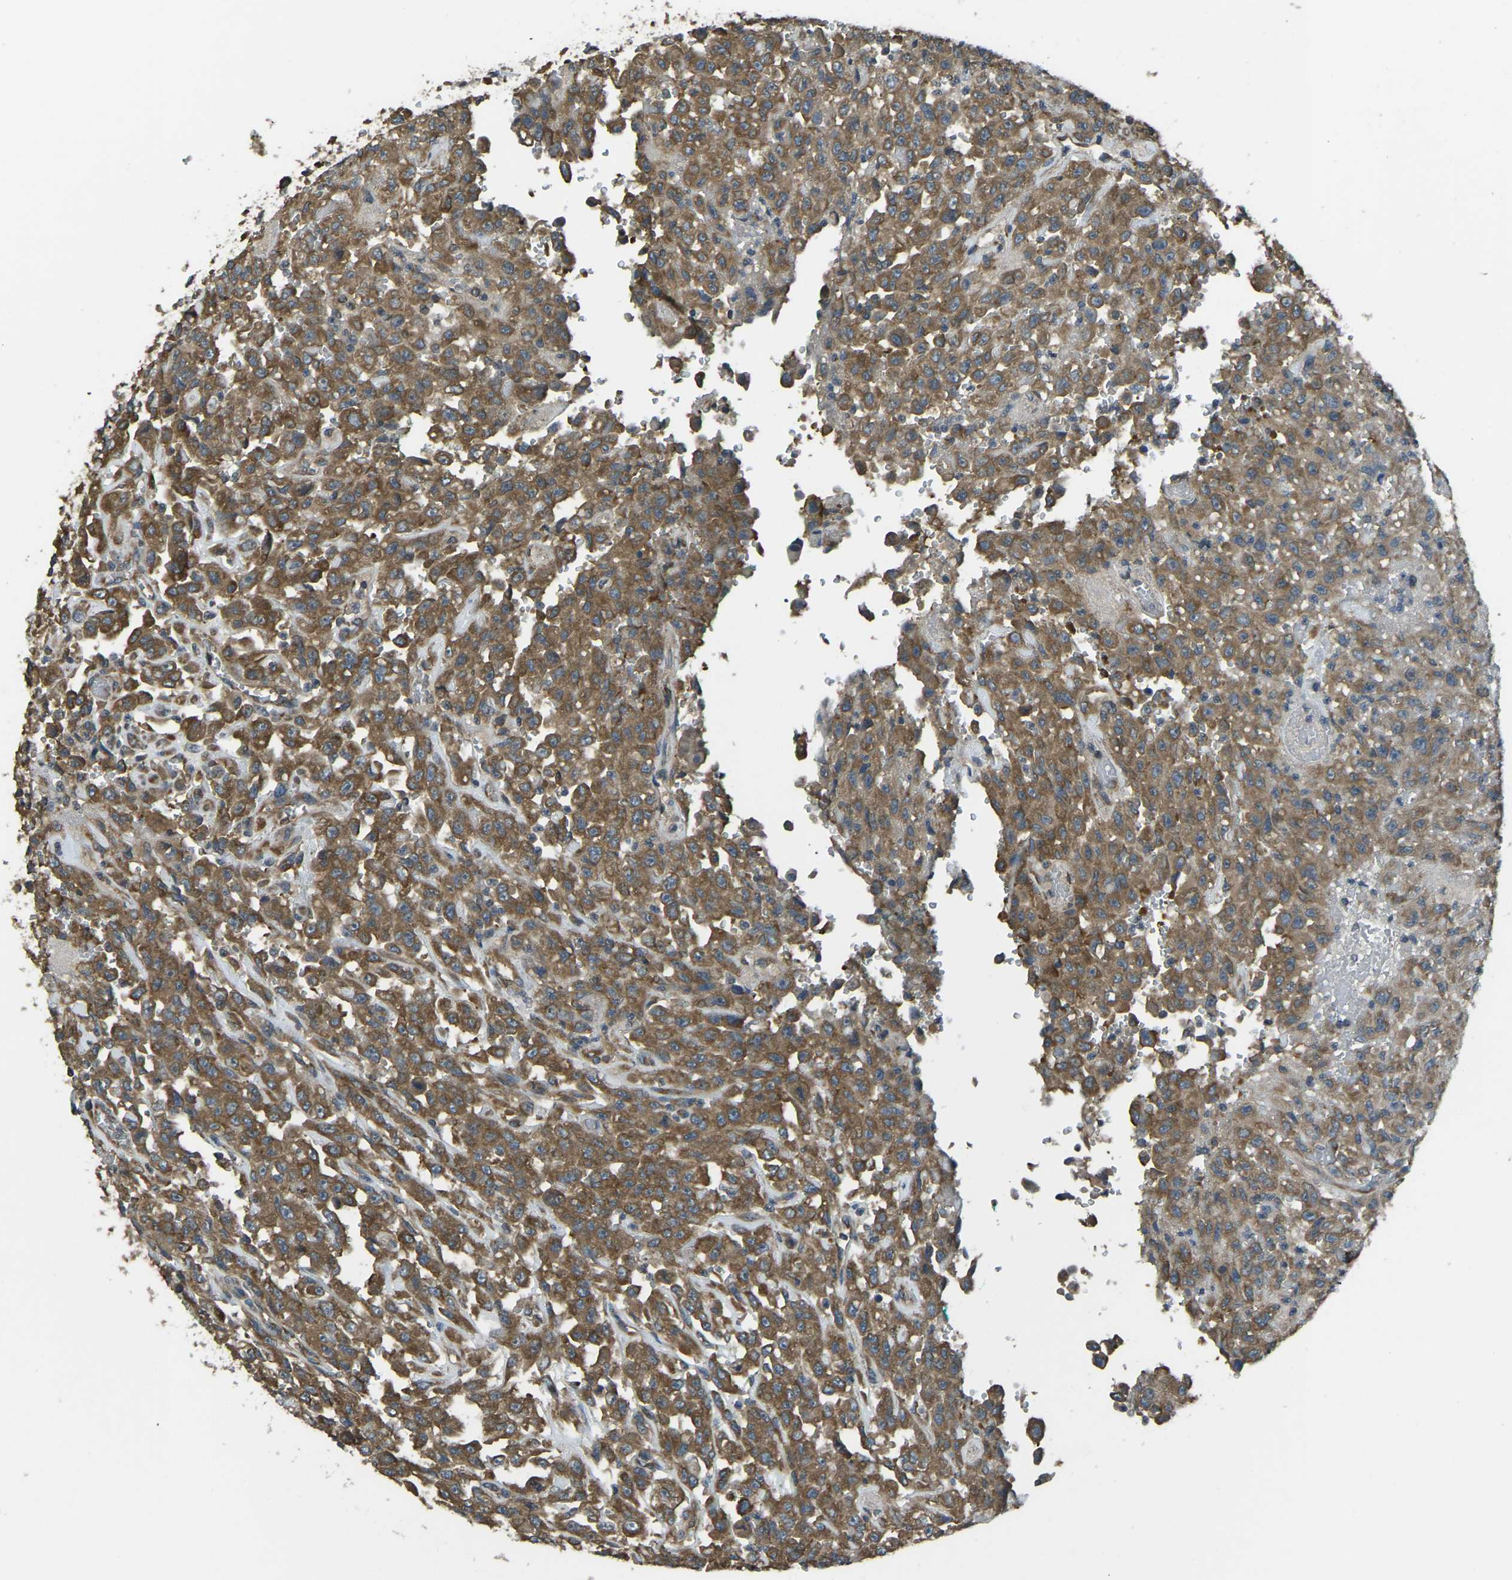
{"staining": {"intensity": "moderate", "quantity": ">75%", "location": "cytoplasmic/membranous"}, "tissue": "urothelial cancer", "cell_type": "Tumor cells", "image_type": "cancer", "snomed": [{"axis": "morphology", "description": "Urothelial carcinoma, High grade"}, {"axis": "topography", "description": "Urinary bladder"}], "caption": "Tumor cells demonstrate medium levels of moderate cytoplasmic/membranous expression in about >75% of cells in urothelial cancer.", "gene": "AIMP1", "patient": {"sex": "male", "age": 46}}